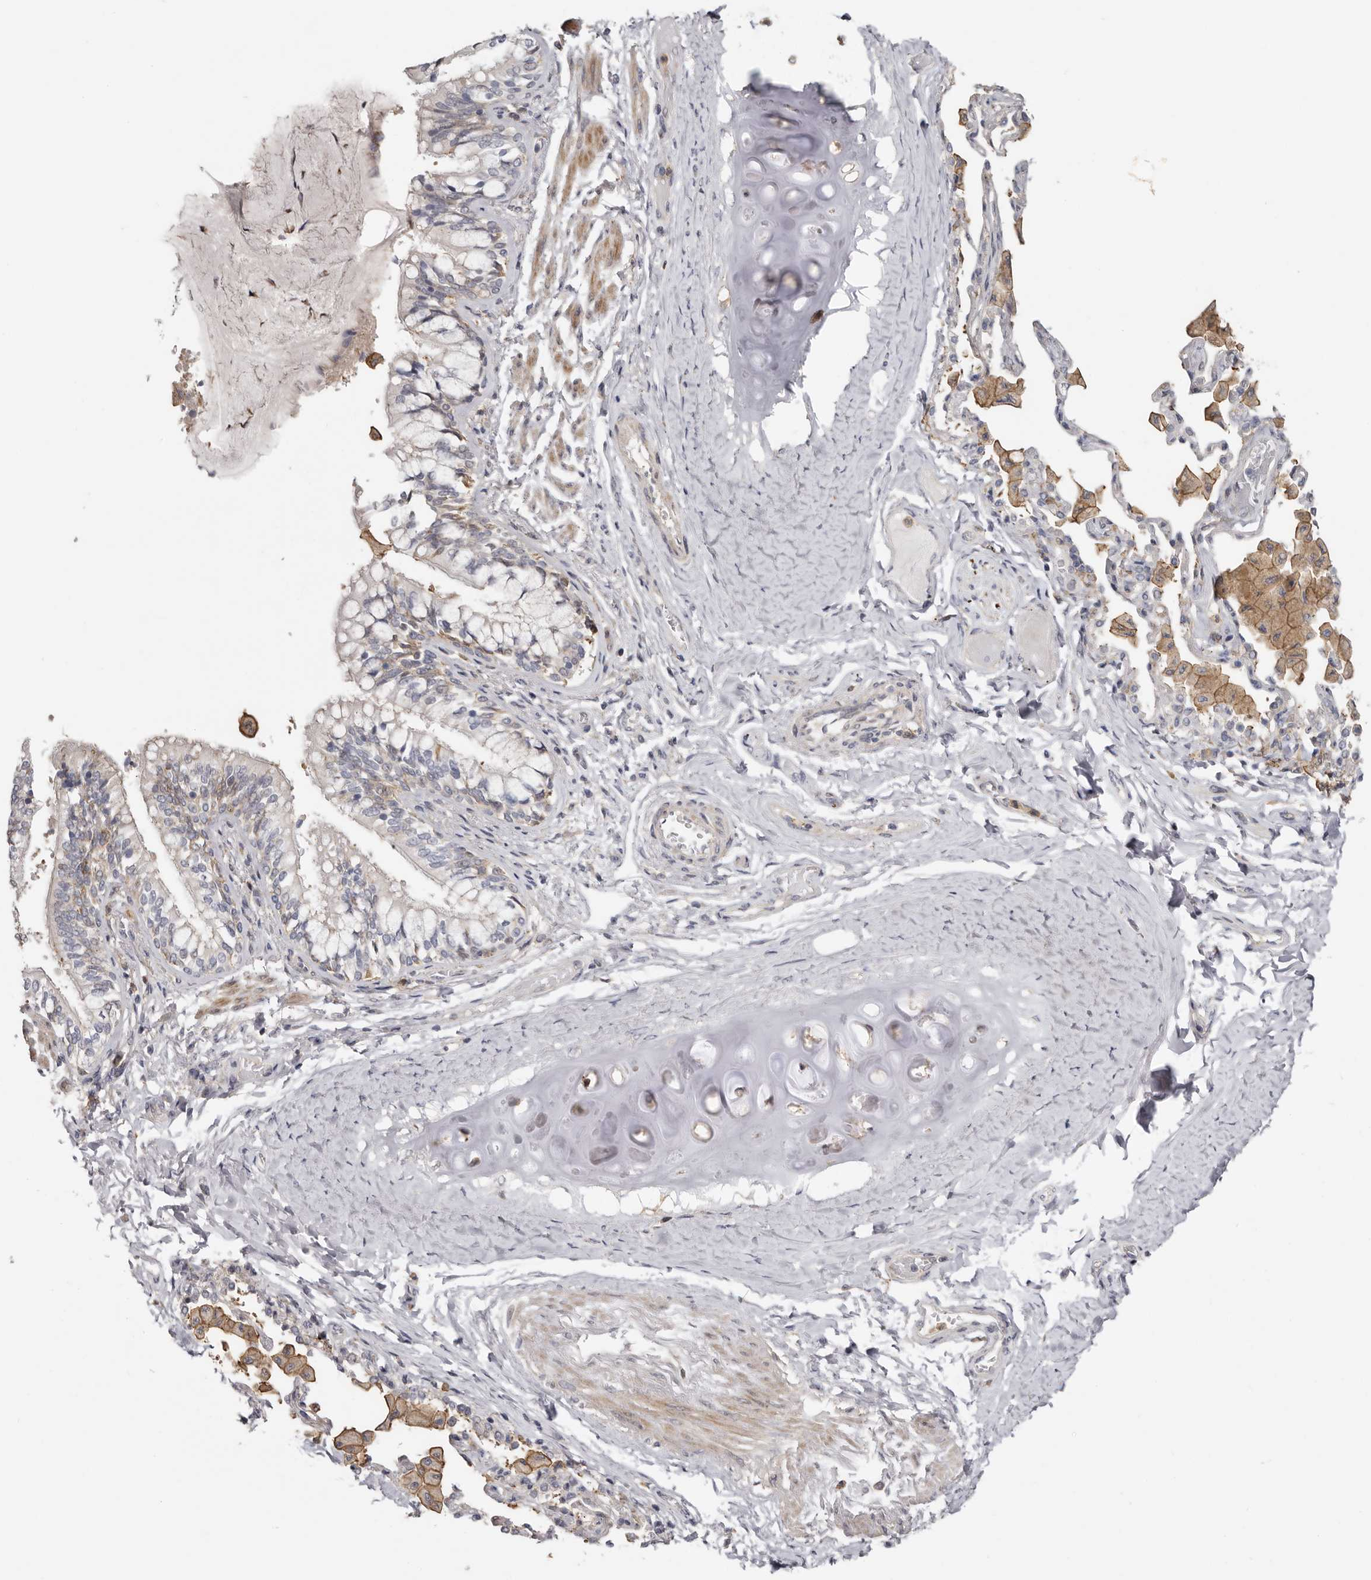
{"staining": {"intensity": "weak", "quantity": "<25%", "location": "cytoplasmic/membranous"}, "tissue": "bronchus", "cell_type": "Respiratory epithelial cells", "image_type": "normal", "snomed": [{"axis": "morphology", "description": "Normal tissue, NOS"}, {"axis": "morphology", "description": "Inflammation, NOS"}, {"axis": "topography", "description": "Bronchus"}, {"axis": "topography", "description": "Lung"}], "caption": "Immunohistochemistry image of unremarkable bronchus stained for a protein (brown), which demonstrates no staining in respiratory epithelial cells.", "gene": "MSRB2", "patient": {"sex": "female", "age": 46}}